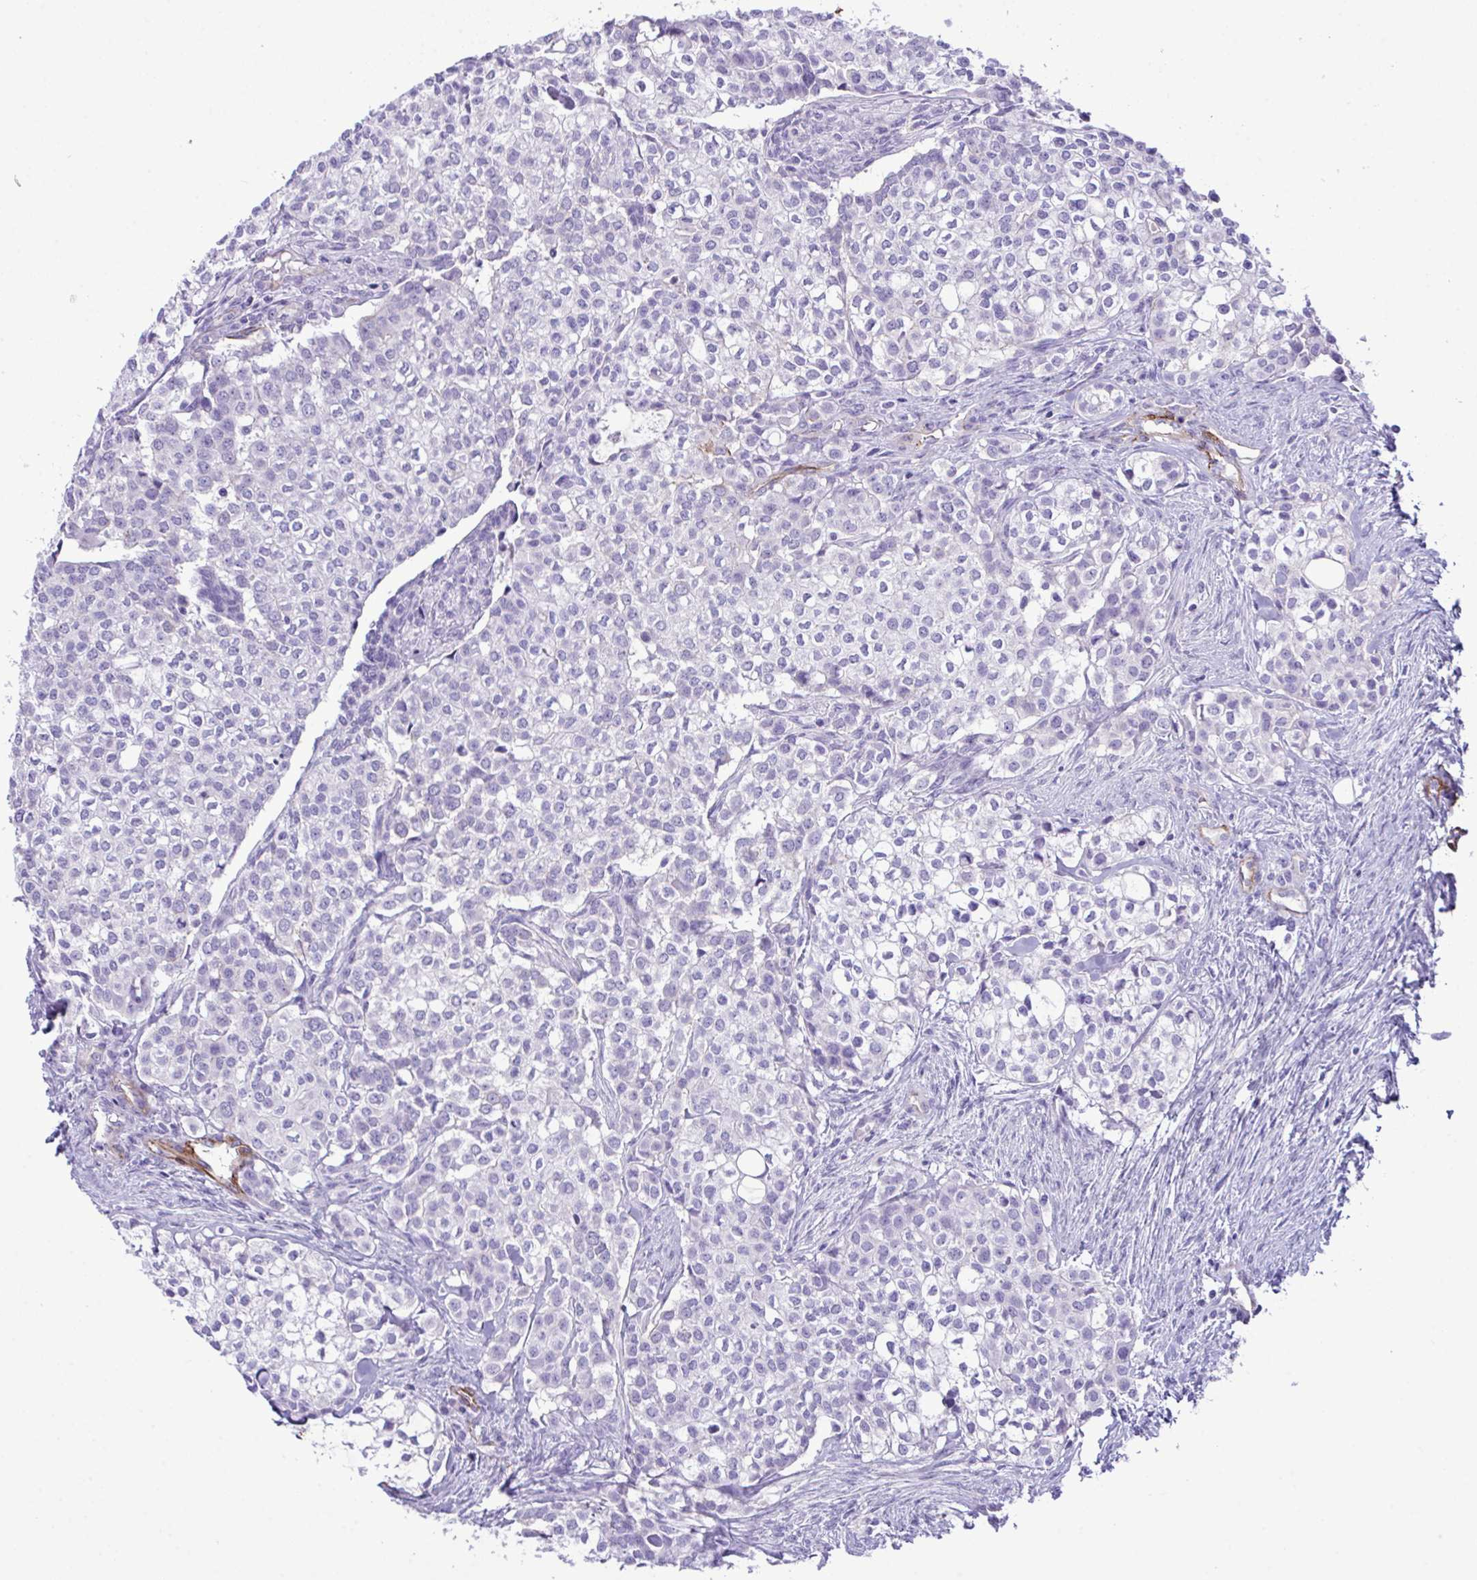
{"staining": {"intensity": "negative", "quantity": "none", "location": "none"}, "tissue": "head and neck cancer", "cell_type": "Tumor cells", "image_type": "cancer", "snomed": [{"axis": "morphology", "description": "Adenocarcinoma, NOS"}, {"axis": "topography", "description": "Head-Neck"}], "caption": "Adenocarcinoma (head and neck) was stained to show a protein in brown. There is no significant staining in tumor cells.", "gene": "SYNPO2L", "patient": {"sex": "male", "age": 81}}